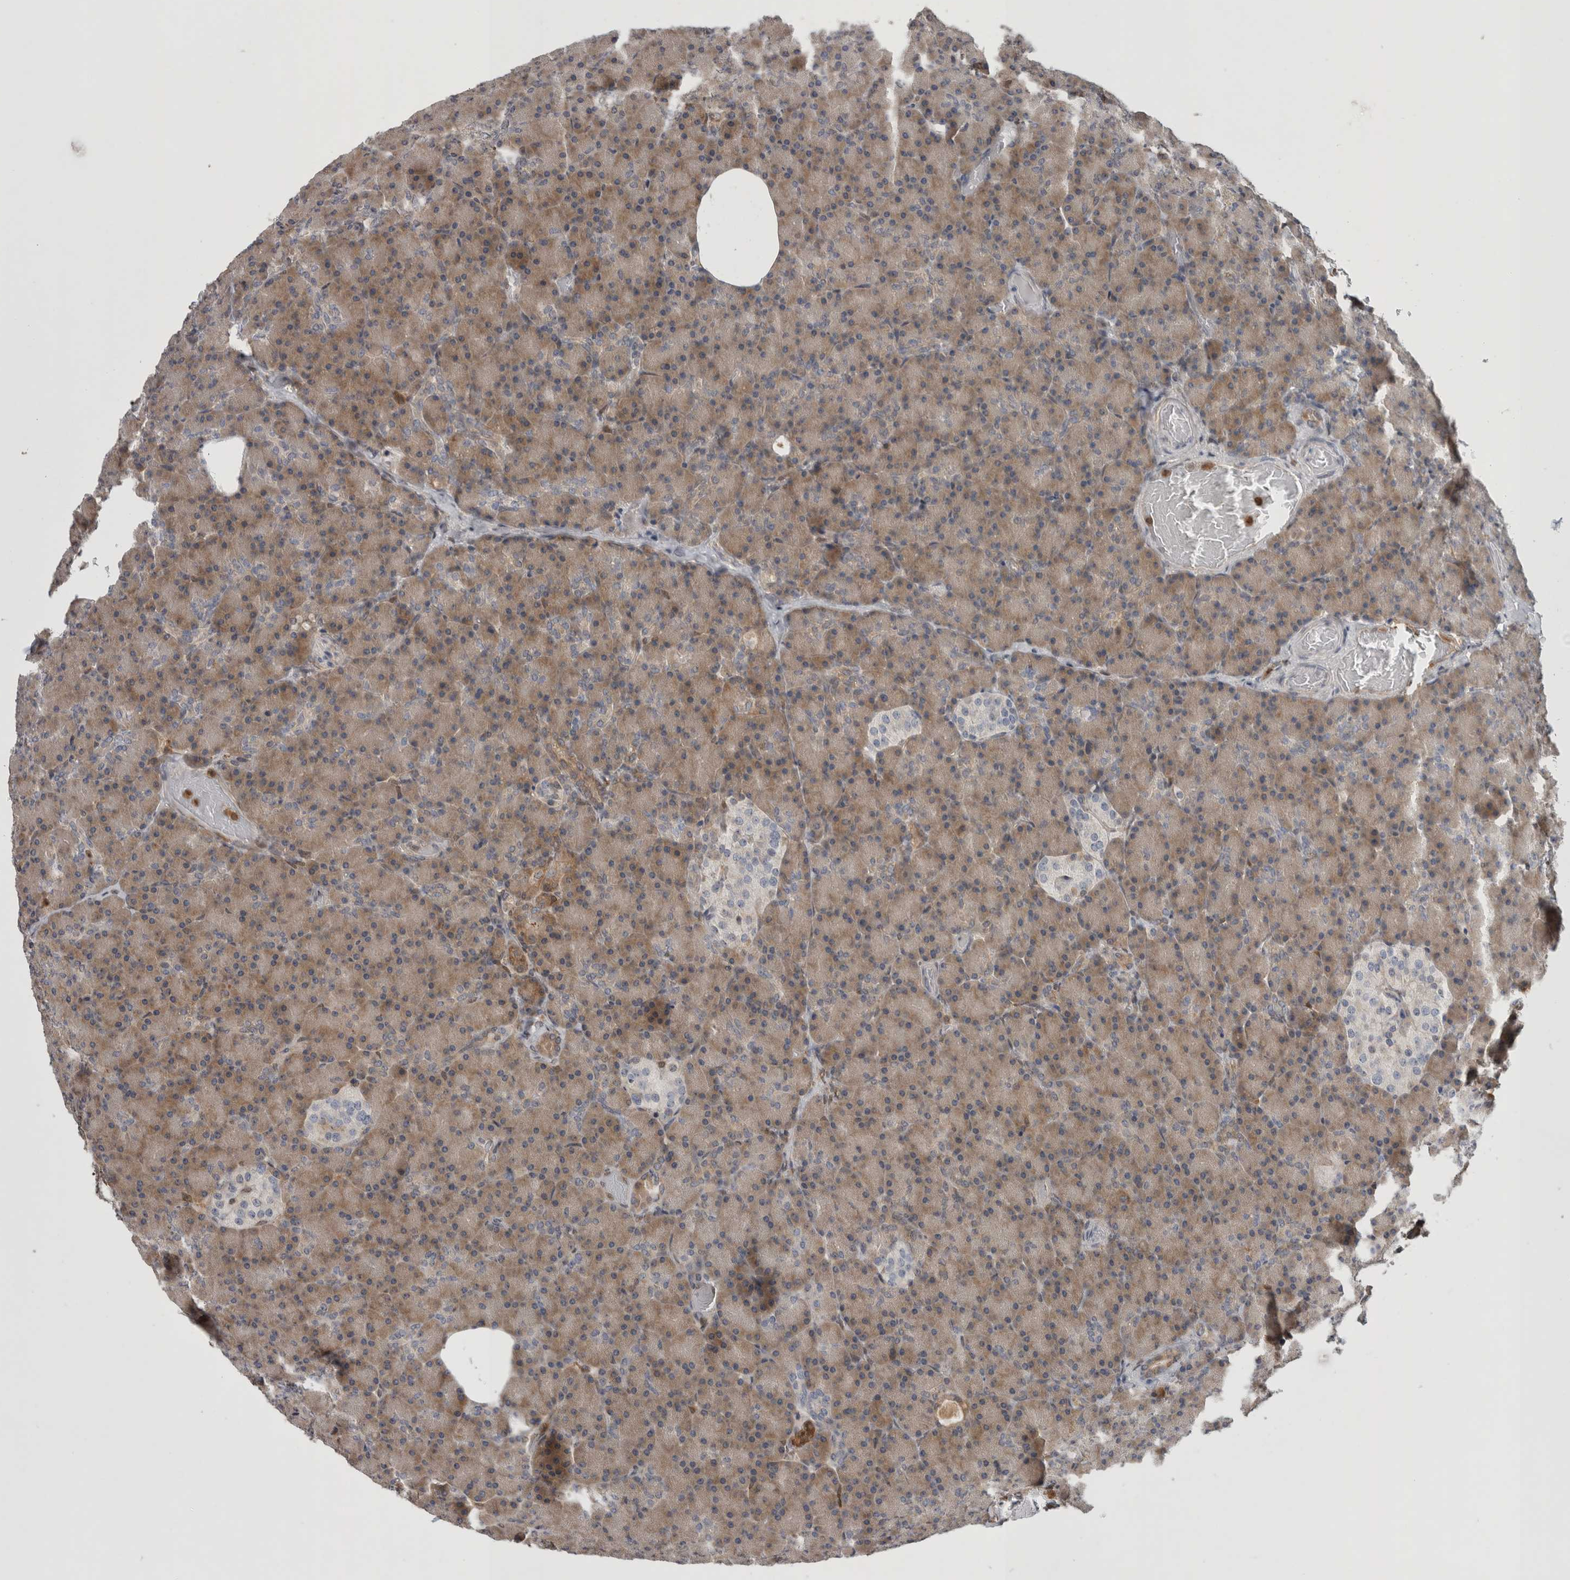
{"staining": {"intensity": "moderate", "quantity": ">75%", "location": "cytoplasmic/membranous"}, "tissue": "pancreas", "cell_type": "Exocrine glandular cells", "image_type": "normal", "snomed": [{"axis": "morphology", "description": "Normal tissue, NOS"}, {"axis": "topography", "description": "Pancreas"}], "caption": "This image demonstrates IHC staining of benign human pancreas, with medium moderate cytoplasmic/membranous positivity in about >75% of exocrine glandular cells.", "gene": "ASTN2", "patient": {"sex": "female", "age": 43}}